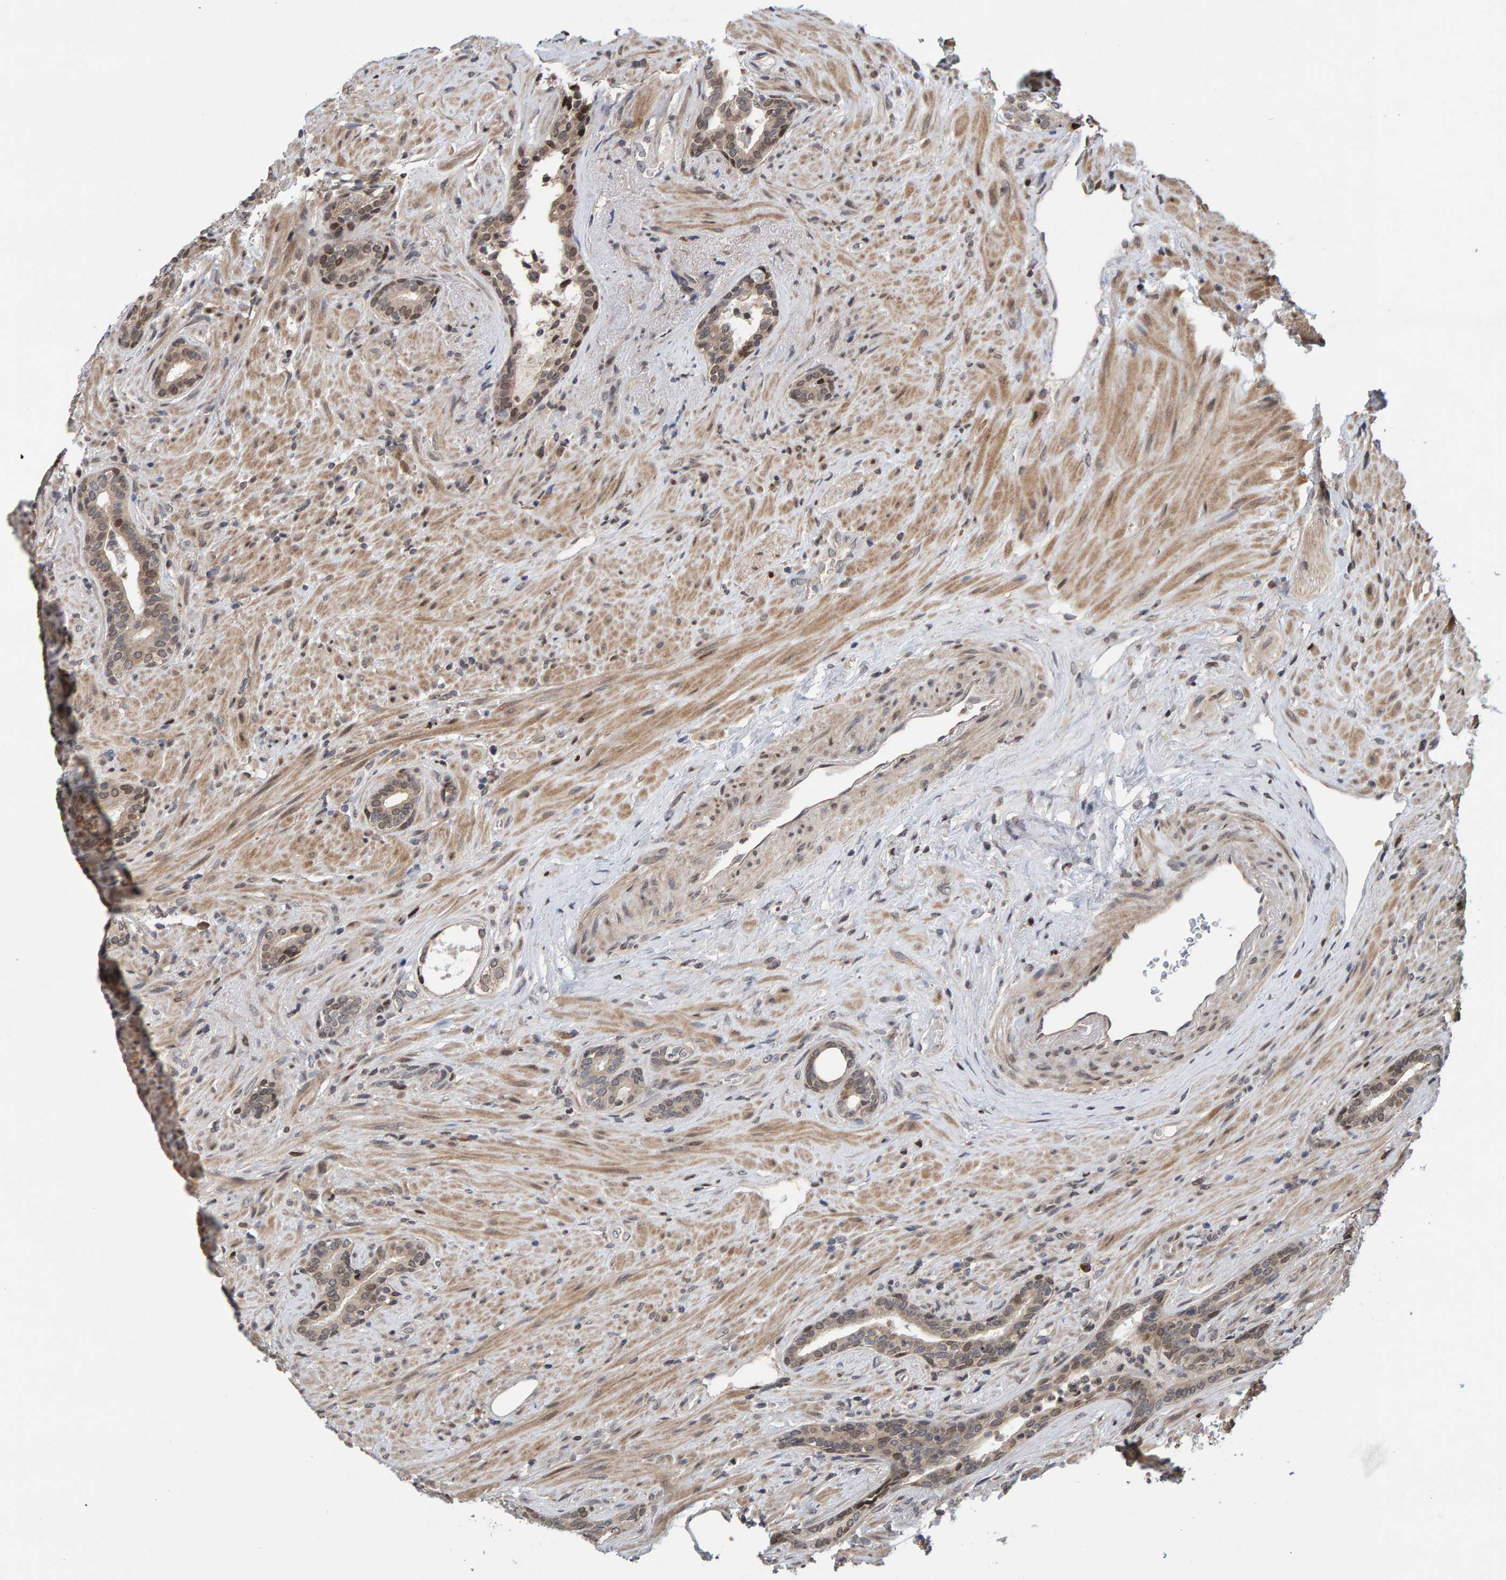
{"staining": {"intensity": "weak", "quantity": ">75%", "location": "cytoplasmic/membranous,nuclear"}, "tissue": "prostate cancer", "cell_type": "Tumor cells", "image_type": "cancer", "snomed": [{"axis": "morphology", "description": "Adenocarcinoma, High grade"}, {"axis": "topography", "description": "Prostate"}], "caption": "Protein analysis of prostate adenocarcinoma (high-grade) tissue reveals weak cytoplasmic/membranous and nuclear staining in approximately >75% of tumor cells.", "gene": "GAB2", "patient": {"sex": "male", "age": 71}}